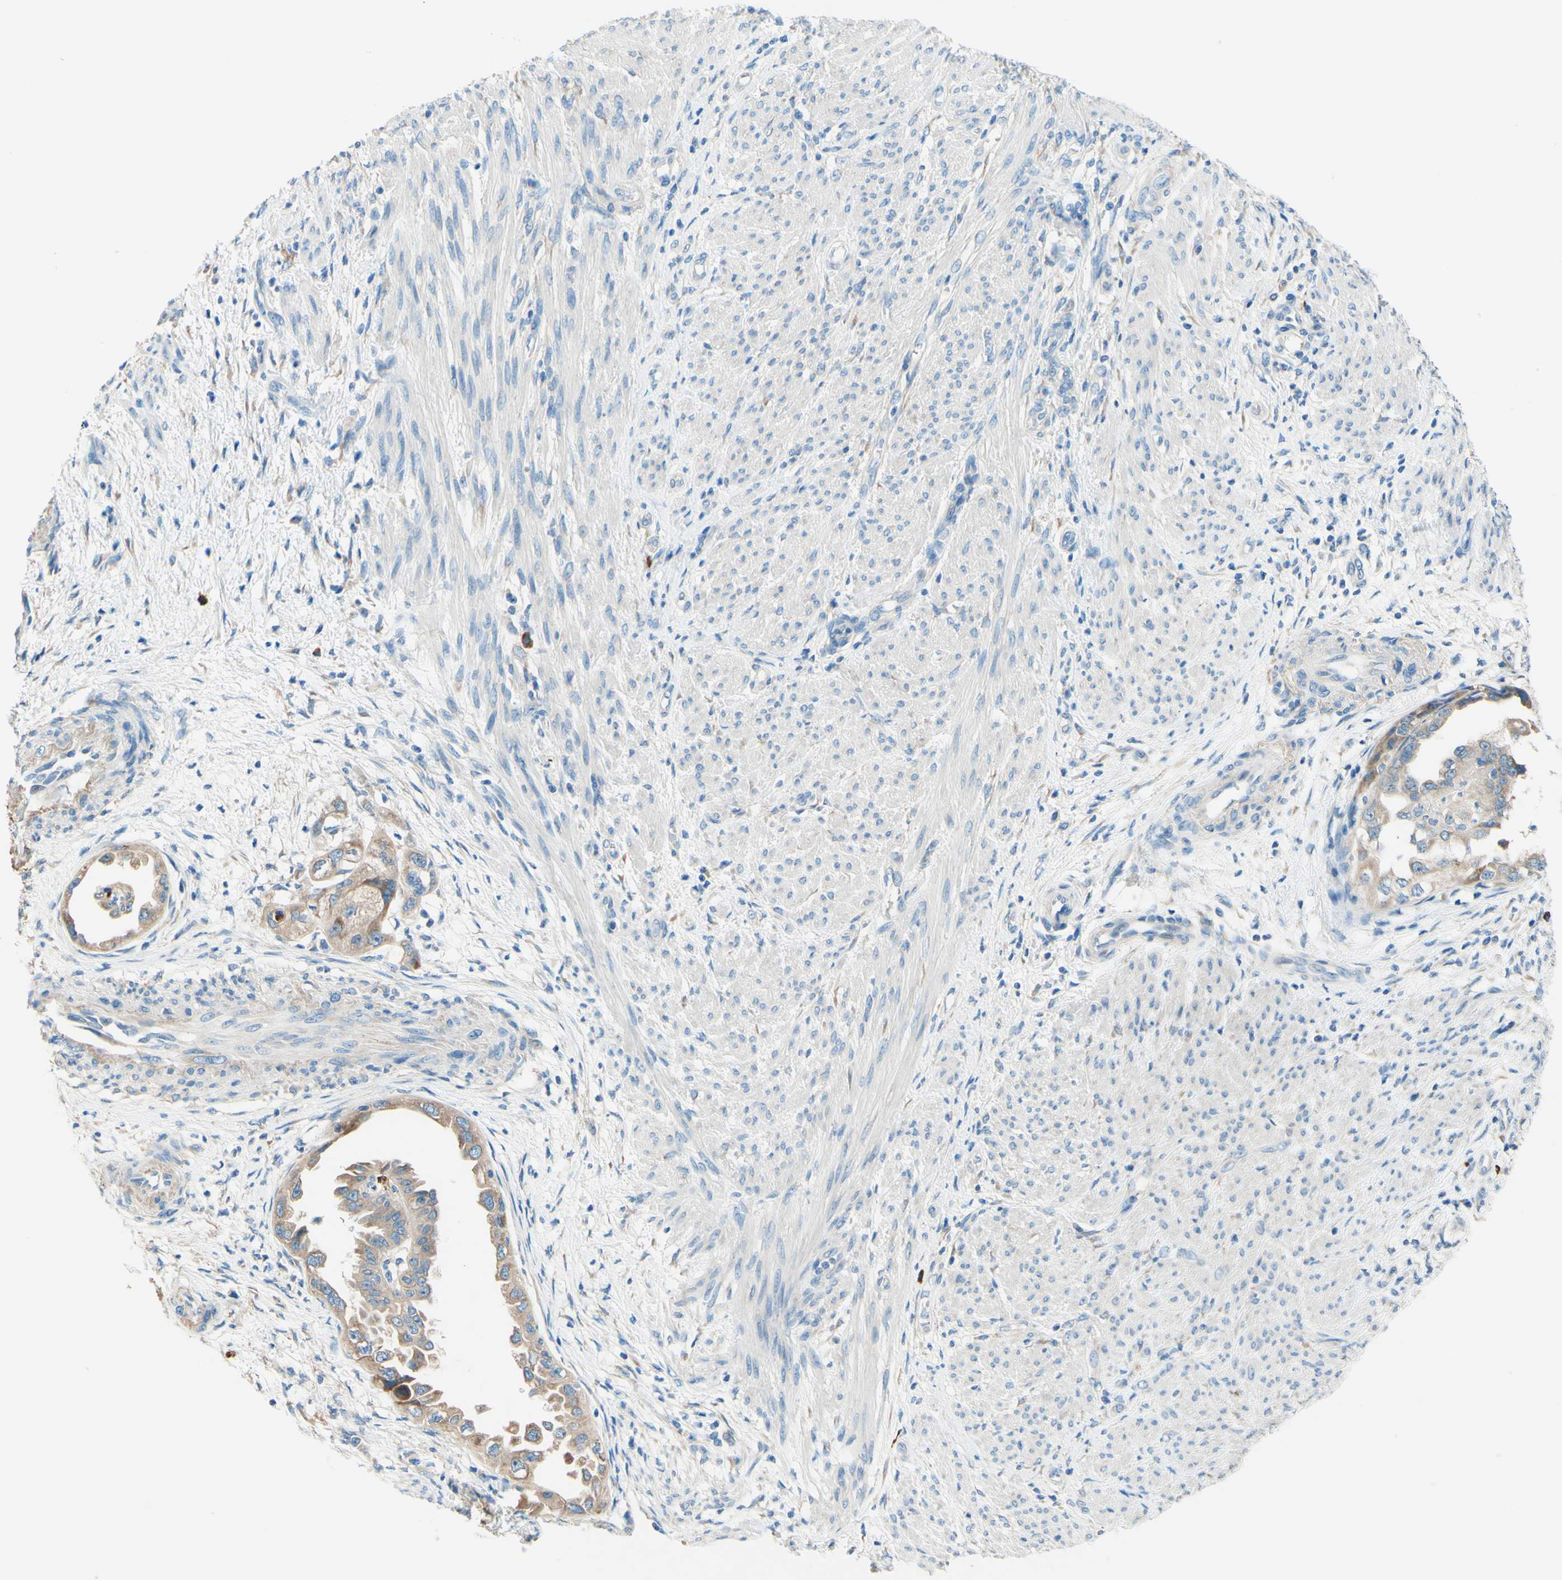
{"staining": {"intensity": "weak", "quantity": ">75%", "location": "cytoplasmic/membranous"}, "tissue": "endometrial cancer", "cell_type": "Tumor cells", "image_type": "cancer", "snomed": [{"axis": "morphology", "description": "Adenocarcinoma, NOS"}, {"axis": "topography", "description": "Endometrium"}], "caption": "This is a photomicrograph of immunohistochemistry (IHC) staining of endometrial cancer, which shows weak expression in the cytoplasmic/membranous of tumor cells.", "gene": "PASD1", "patient": {"sex": "female", "age": 85}}